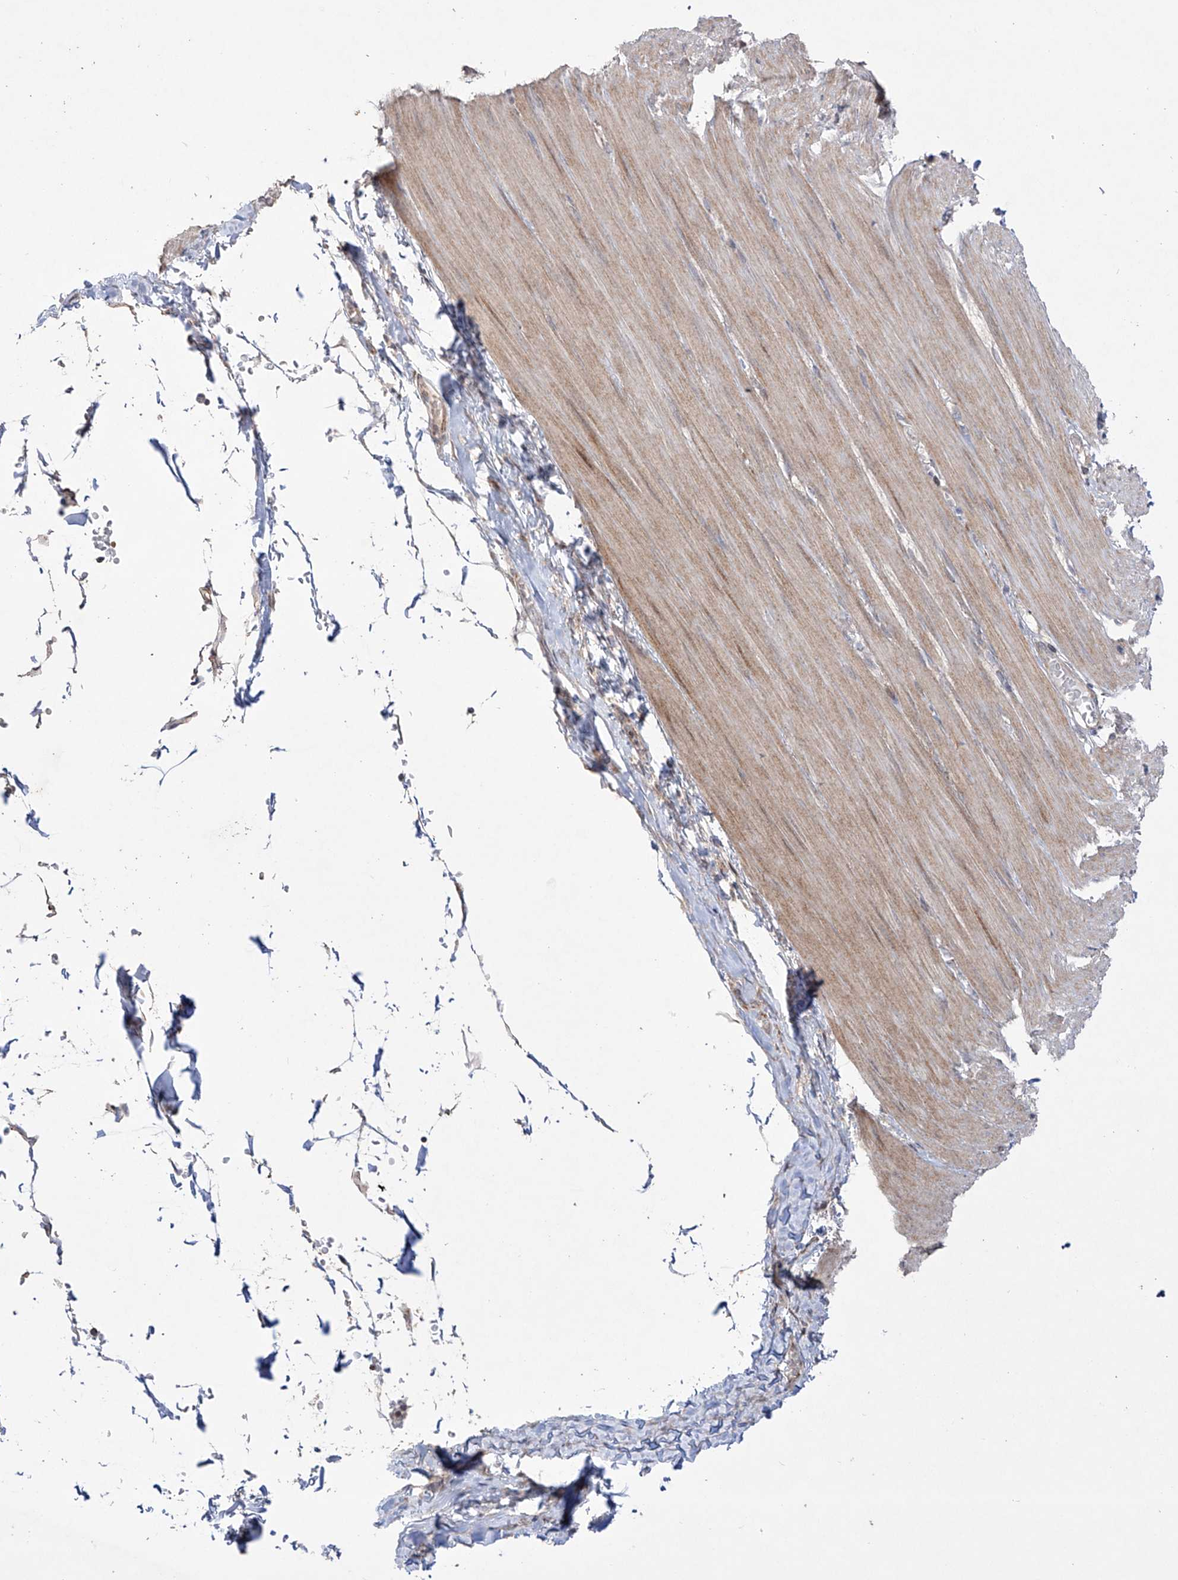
{"staining": {"intensity": "weak", "quantity": ">75%", "location": "cytoplasmic/membranous"}, "tissue": "smooth muscle", "cell_type": "Smooth muscle cells", "image_type": "normal", "snomed": [{"axis": "morphology", "description": "Normal tissue, NOS"}, {"axis": "morphology", "description": "Adenocarcinoma, NOS"}, {"axis": "topography", "description": "Colon"}, {"axis": "topography", "description": "Peripheral nerve tissue"}], "caption": "Smooth muscle was stained to show a protein in brown. There is low levels of weak cytoplasmic/membranous positivity in approximately >75% of smooth muscle cells.", "gene": "YKT6", "patient": {"sex": "male", "age": 14}}